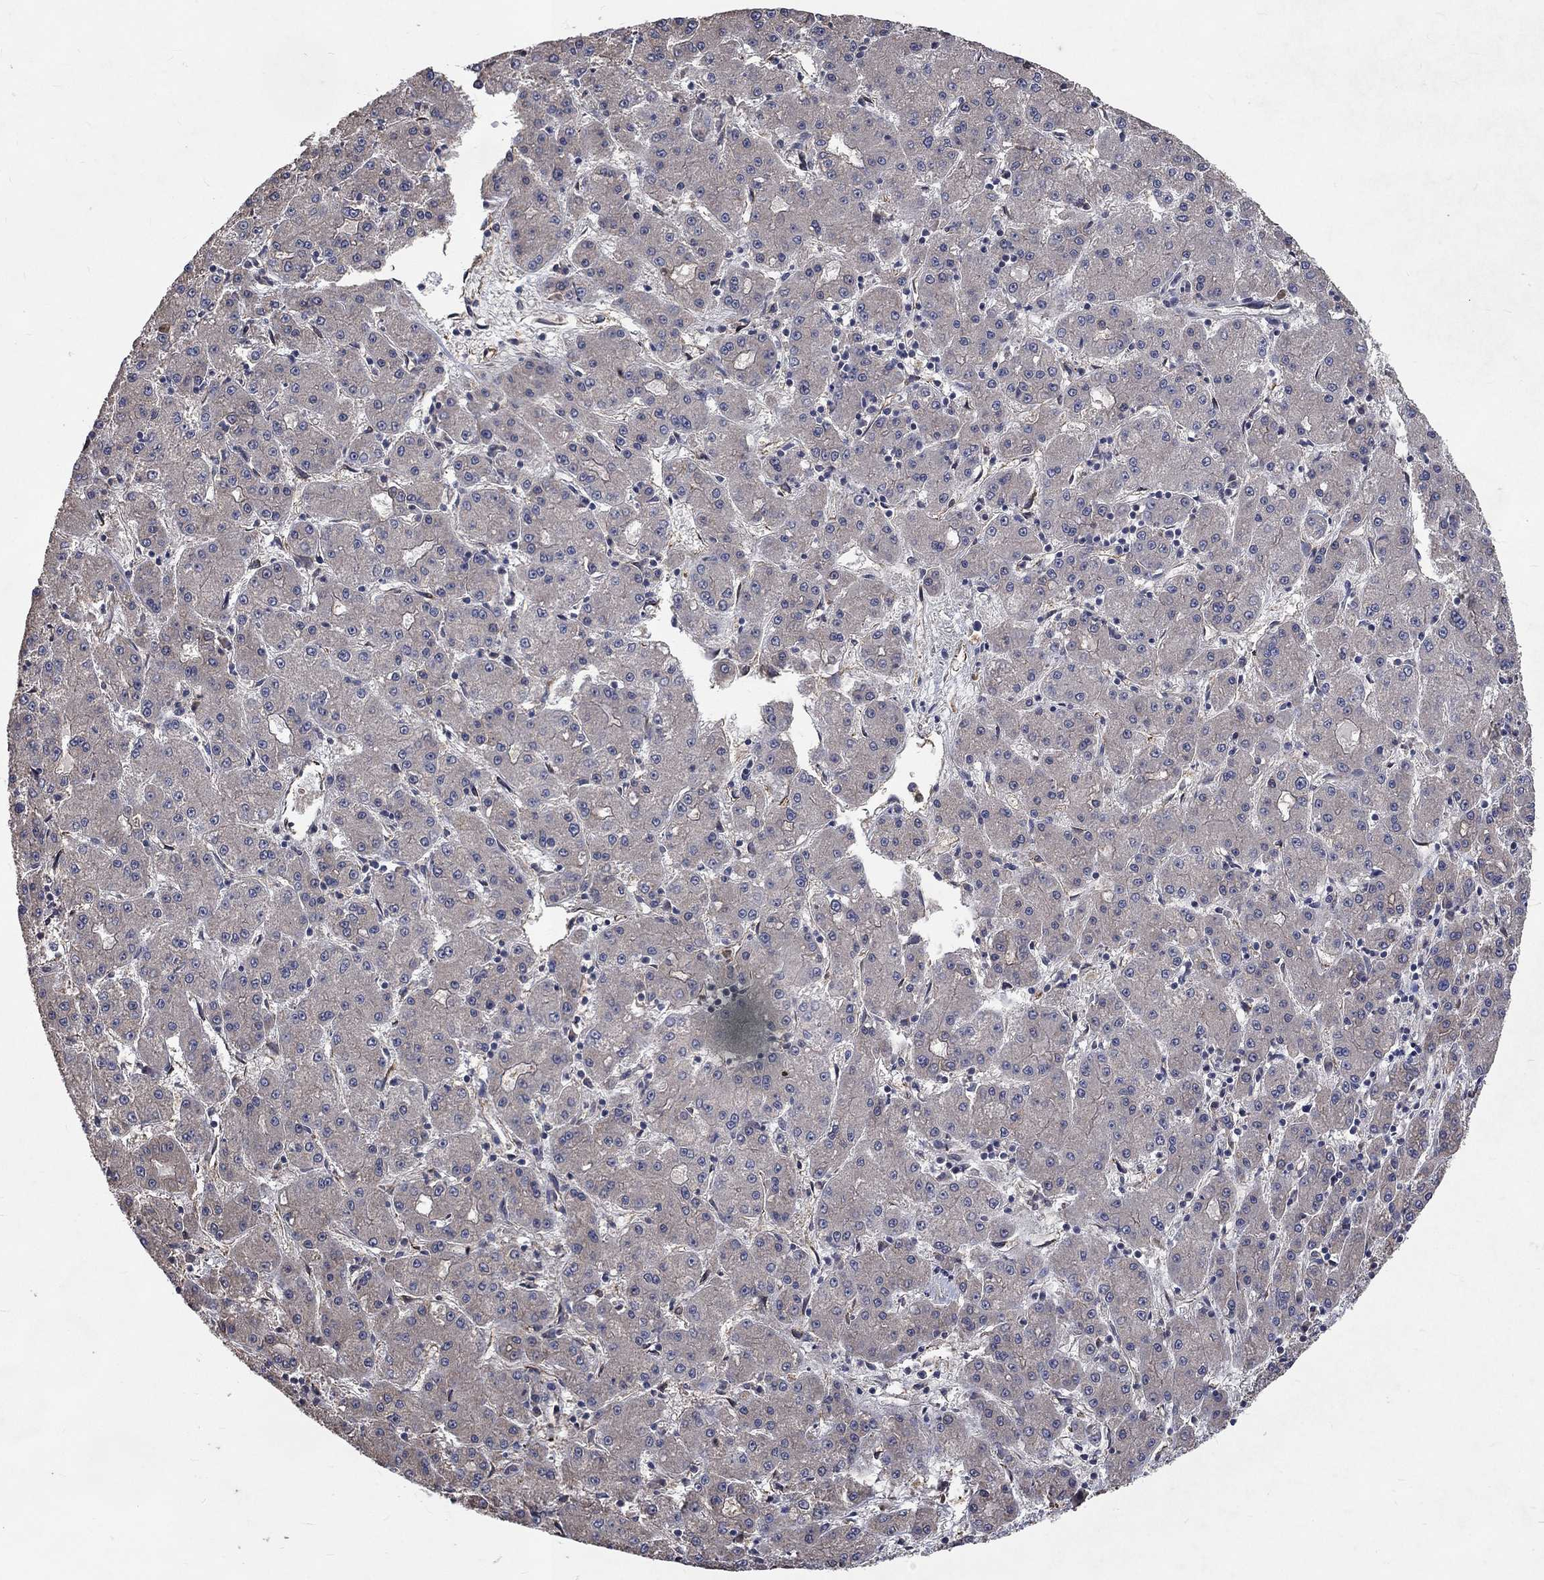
{"staining": {"intensity": "negative", "quantity": "none", "location": "none"}, "tissue": "liver cancer", "cell_type": "Tumor cells", "image_type": "cancer", "snomed": [{"axis": "morphology", "description": "Carcinoma, Hepatocellular, NOS"}, {"axis": "topography", "description": "Liver"}], "caption": "Immunohistochemistry histopathology image of neoplastic tissue: human hepatocellular carcinoma (liver) stained with DAB displays no significant protein staining in tumor cells.", "gene": "CHST5", "patient": {"sex": "male", "age": 73}}